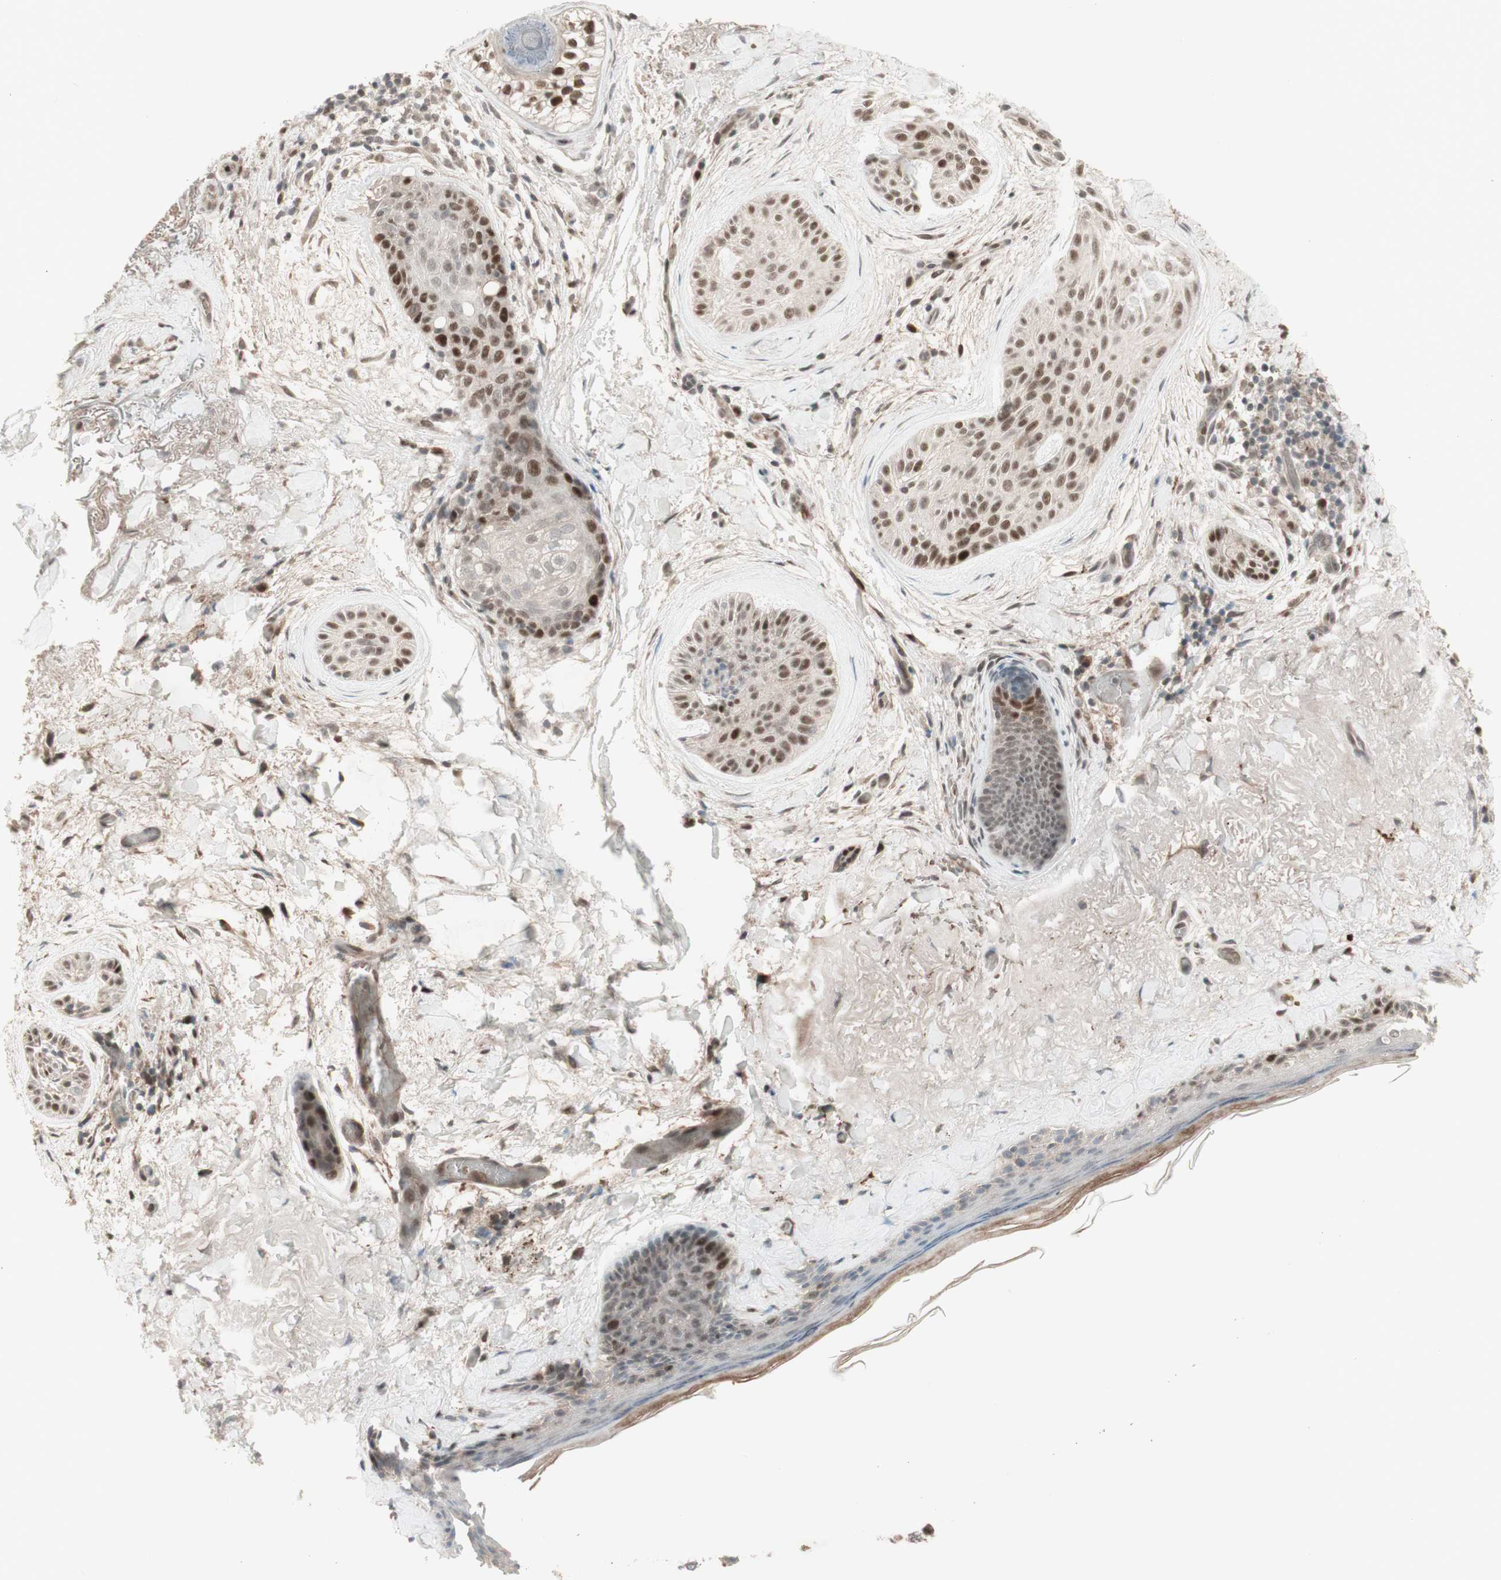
{"staining": {"intensity": "moderate", "quantity": ">75%", "location": "nuclear"}, "tissue": "skin cancer", "cell_type": "Tumor cells", "image_type": "cancer", "snomed": [{"axis": "morphology", "description": "Normal tissue, NOS"}, {"axis": "morphology", "description": "Basal cell carcinoma"}, {"axis": "topography", "description": "Skin"}], "caption": "IHC of basal cell carcinoma (skin) demonstrates medium levels of moderate nuclear staining in about >75% of tumor cells.", "gene": "MSH6", "patient": {"sex": "female", "age": 71}}